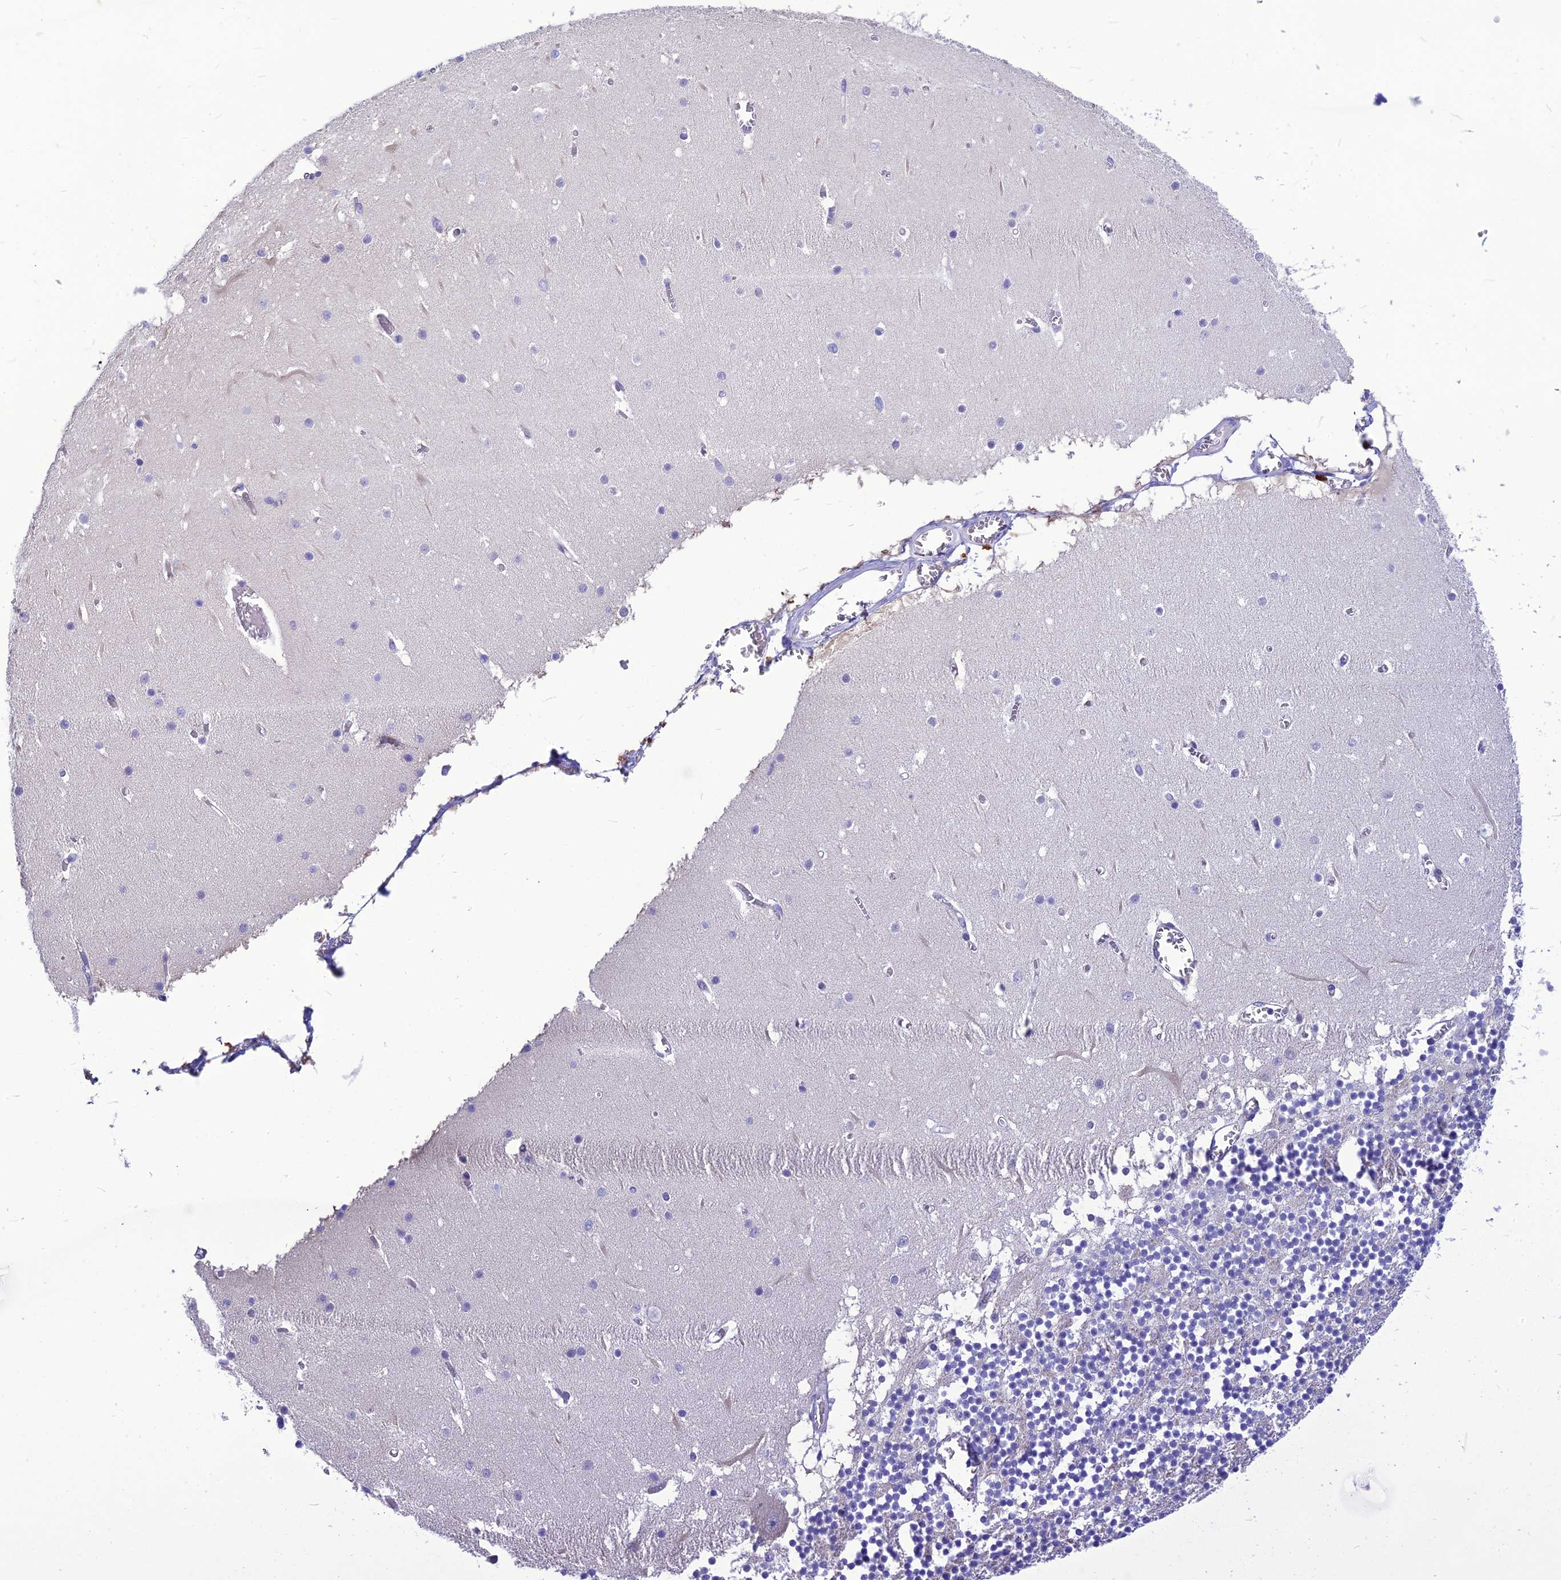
{"staining": {"intensity": "negative", "quantity": "none", "location": "none"}, "tissue": "cerebellum", "cell_type": "Cells in granular layer", "image_type": "normal", "snomed": [{"axis": "morphology", "description": "Normal tissue, NOS"}, {"axis": "topography", "description": "Cerebellum"}], "caption": "A high-resolution image shows immunohistochemistry (IHC) staining of unremarkable cerebellum, which reveals no significant positivity in cells in granular layer.", "gene": "BBS2", "patient": {"sex": "female", "age": 28}}